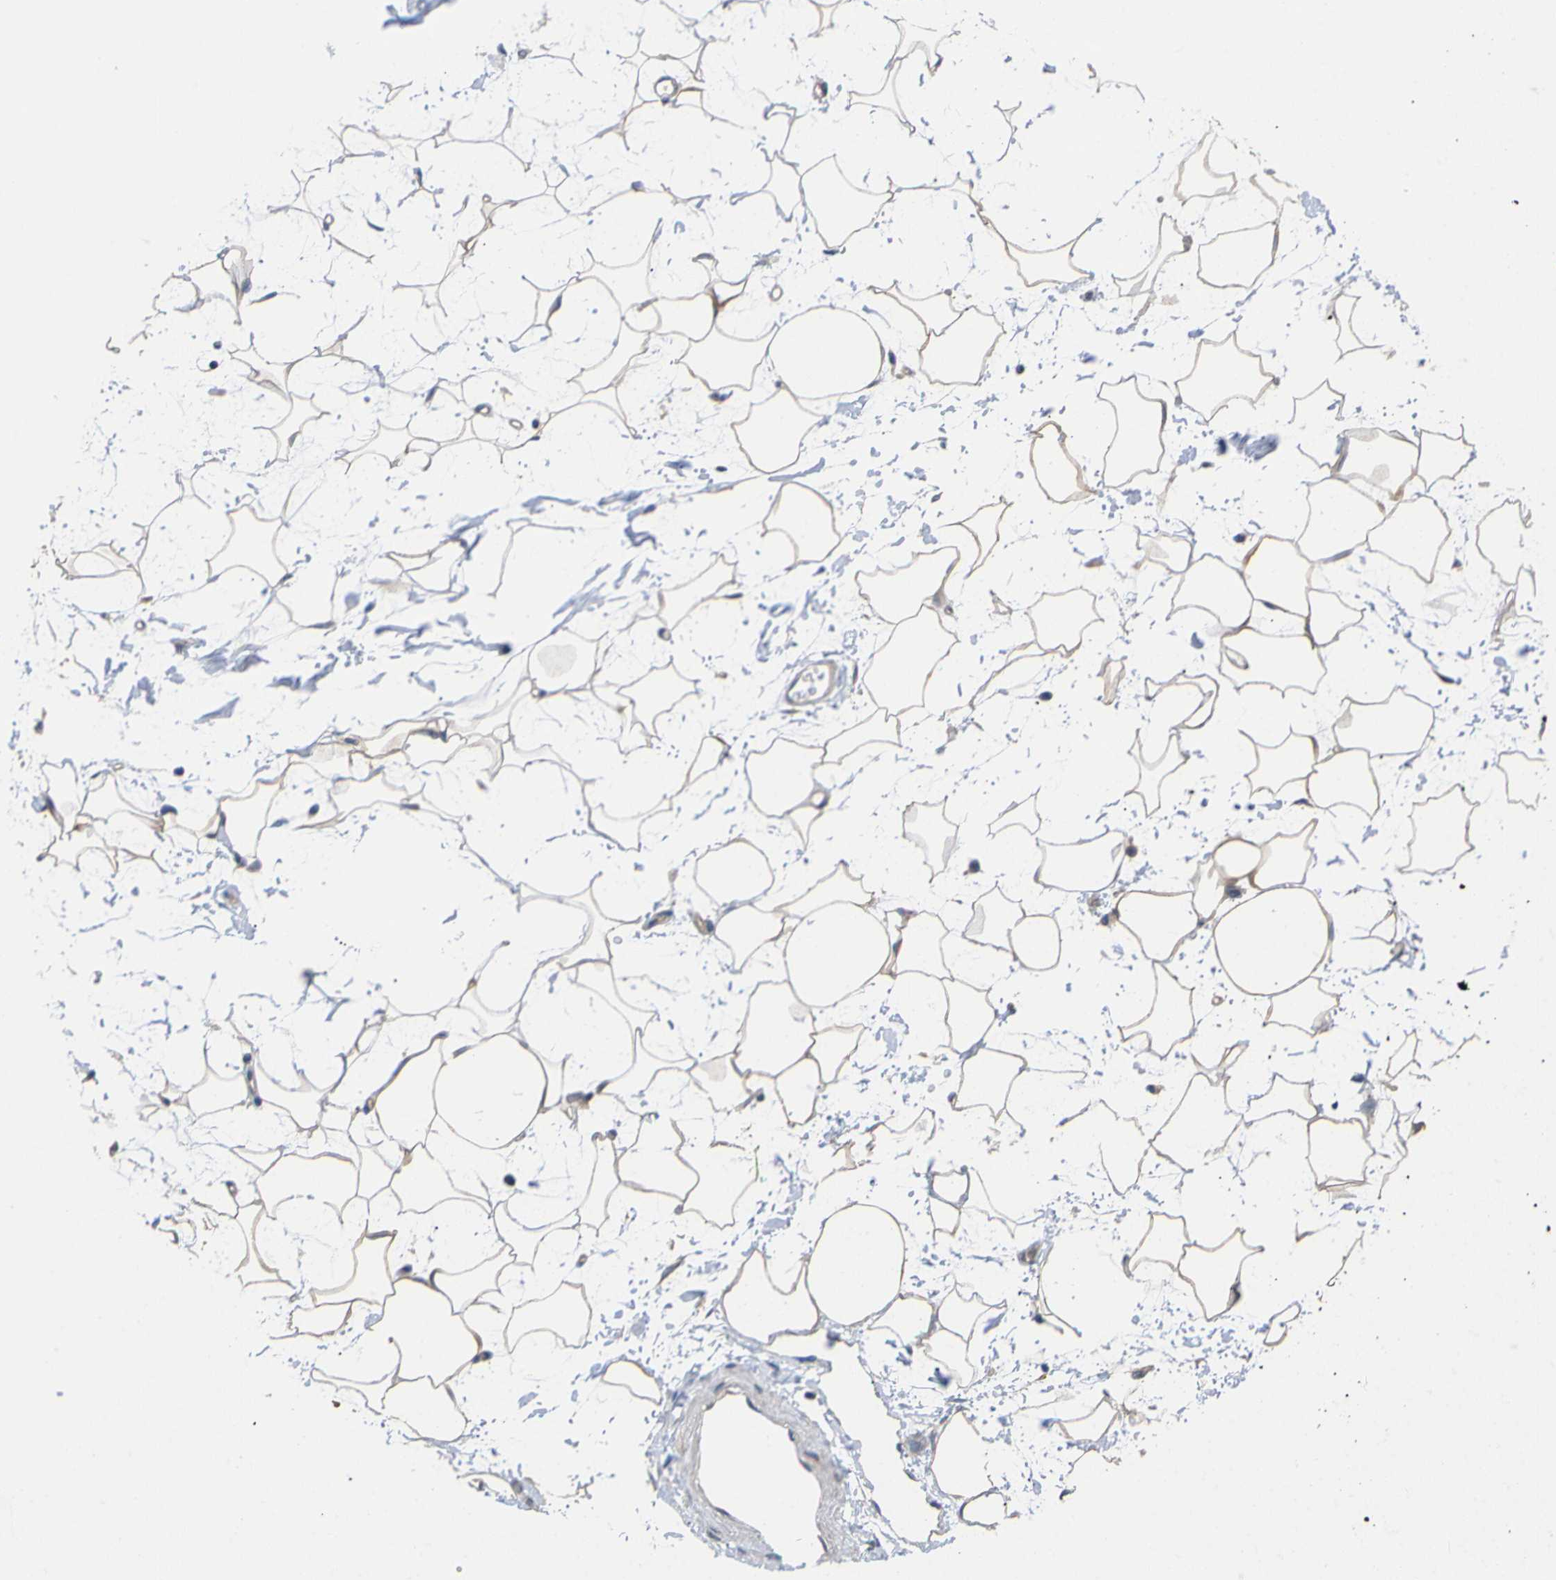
{"staining": {"intensity": "weak", "quantity": ">75%", "location": "cytoplasmic/membranous"}, "tissue": "adipose tissue", "cell_type": "Adipocytes", "image_type": "normal", "snomed": [{"axis": "morphology", "description": "Normal tissue, NOS"}, {"axis": "topography", "description": "Soft tissue"}], "caption": "Protein analysis of unremarkable adipose tissue displays weak cytoplasmic/membranous positivity in about >75% of adipocytes.", "gene": "USH1C", "patient": {"sex": "male", "age": 72}}